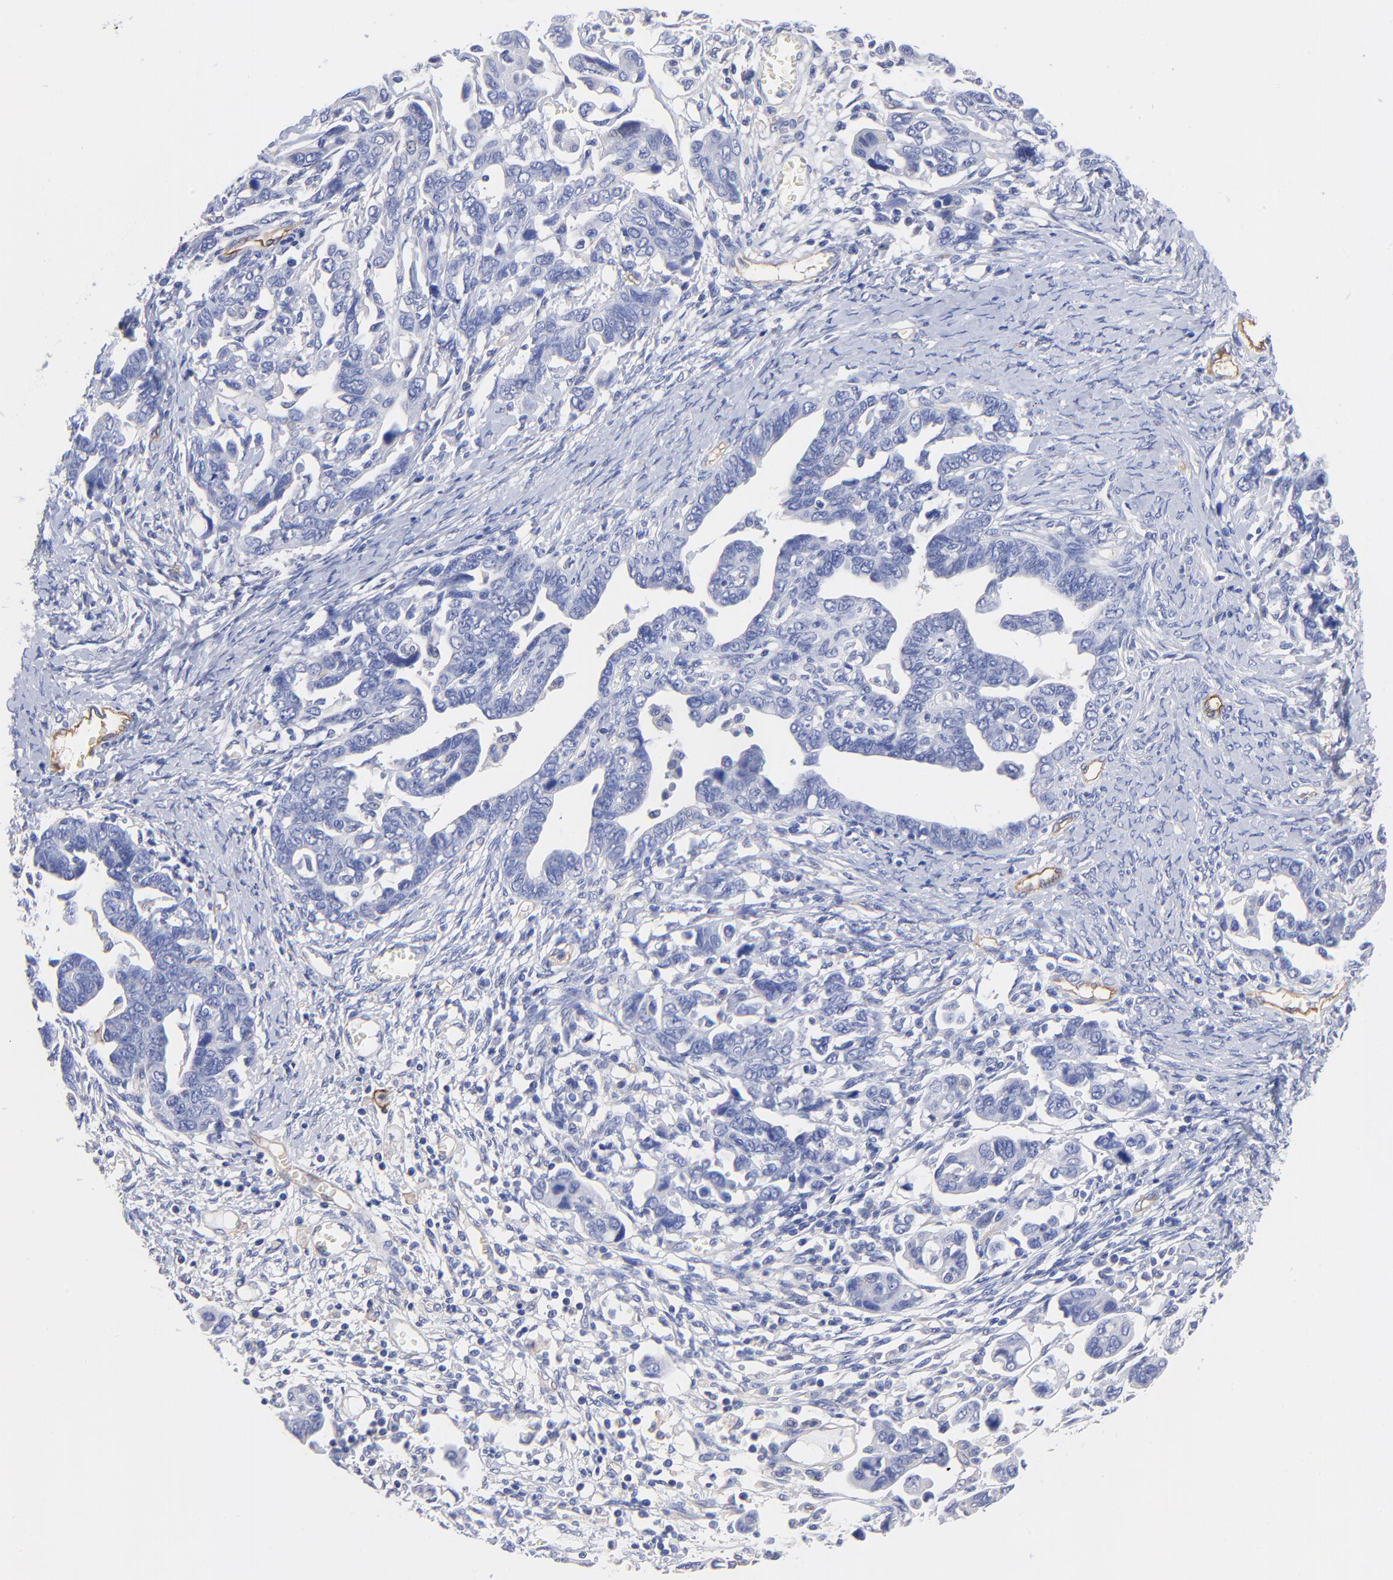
{"staining": {"intensity": "negative", "quantity": "none", "location": "none"}, "tissue": "ovarian cancer", "cell_type": "Tumor cells", "image_type": "cancer", "snomed": [{"axis": "morphology", "description": "Cystadenocarcinoma, serous, NOS"}, {"axis": "topography", "description": "Ovary"}], "caption": "DAB immunohistochemical staining of ovarian cancer (serous cystadenocarcinoma) reveals no significant expression in tumor cells.", "gene": "SLC44A2", "patient": {"sex": "female", "age": 69}}